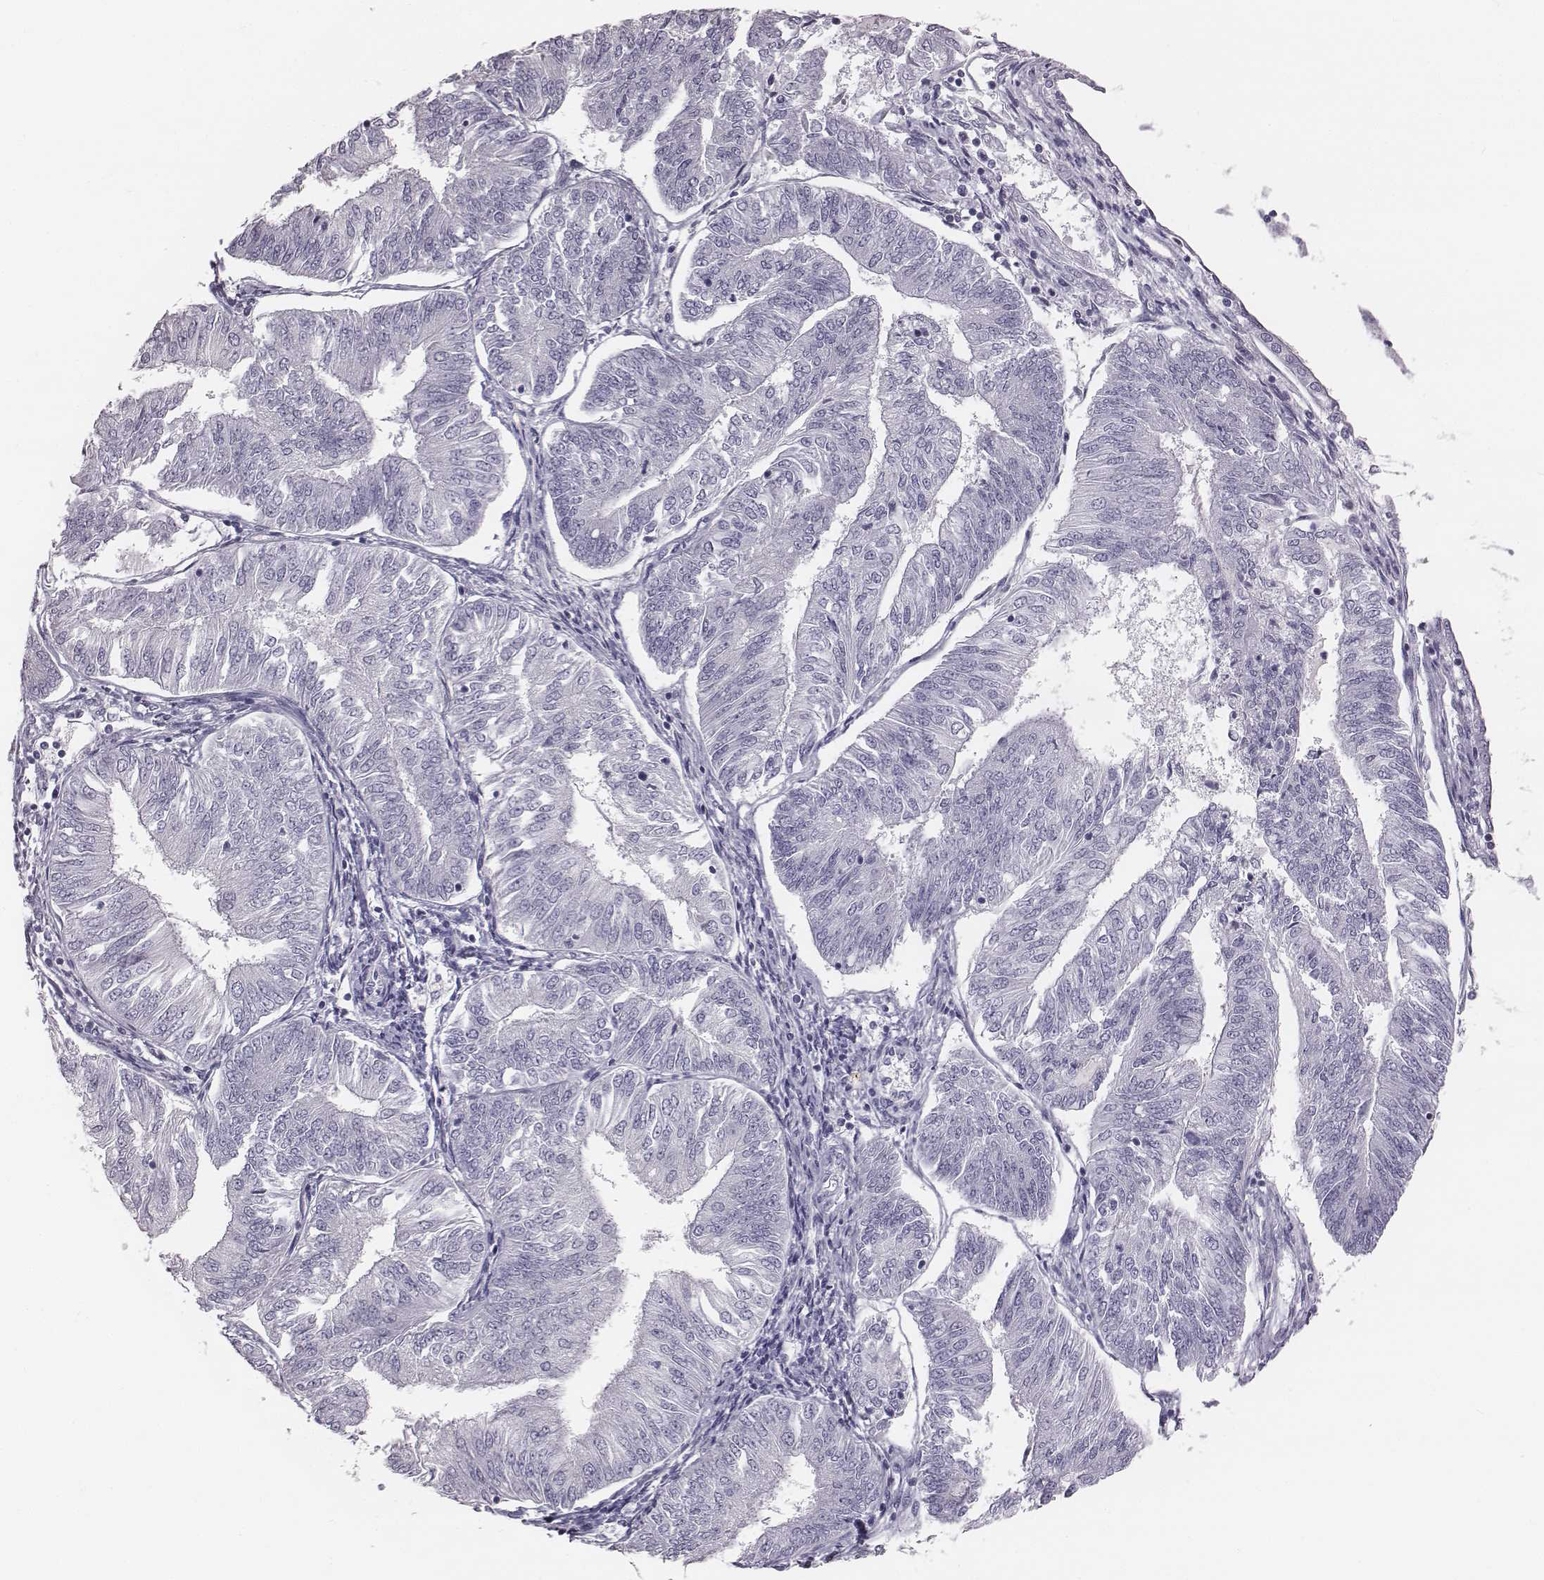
{"staining": {"intensity": "negative", "quantity": "none", "location": "none"}, "tissue": "endometrial cancer", "cell_type": "Tumor cells", "image_type": "cancer", "snomed": [{"axis": "morphology", "description": "Adenocarcinoma, NOS"}, {"axis": "topography", "description": "Endometrium"}], "caption": "DAB (3,3'-diaminobenzidine) immunohistochemical staining of human endometrial cancer shows no significant positivity in tumor cells.", "gene": "C6orf58", "patient": {"sex": "female", "age": 58}}